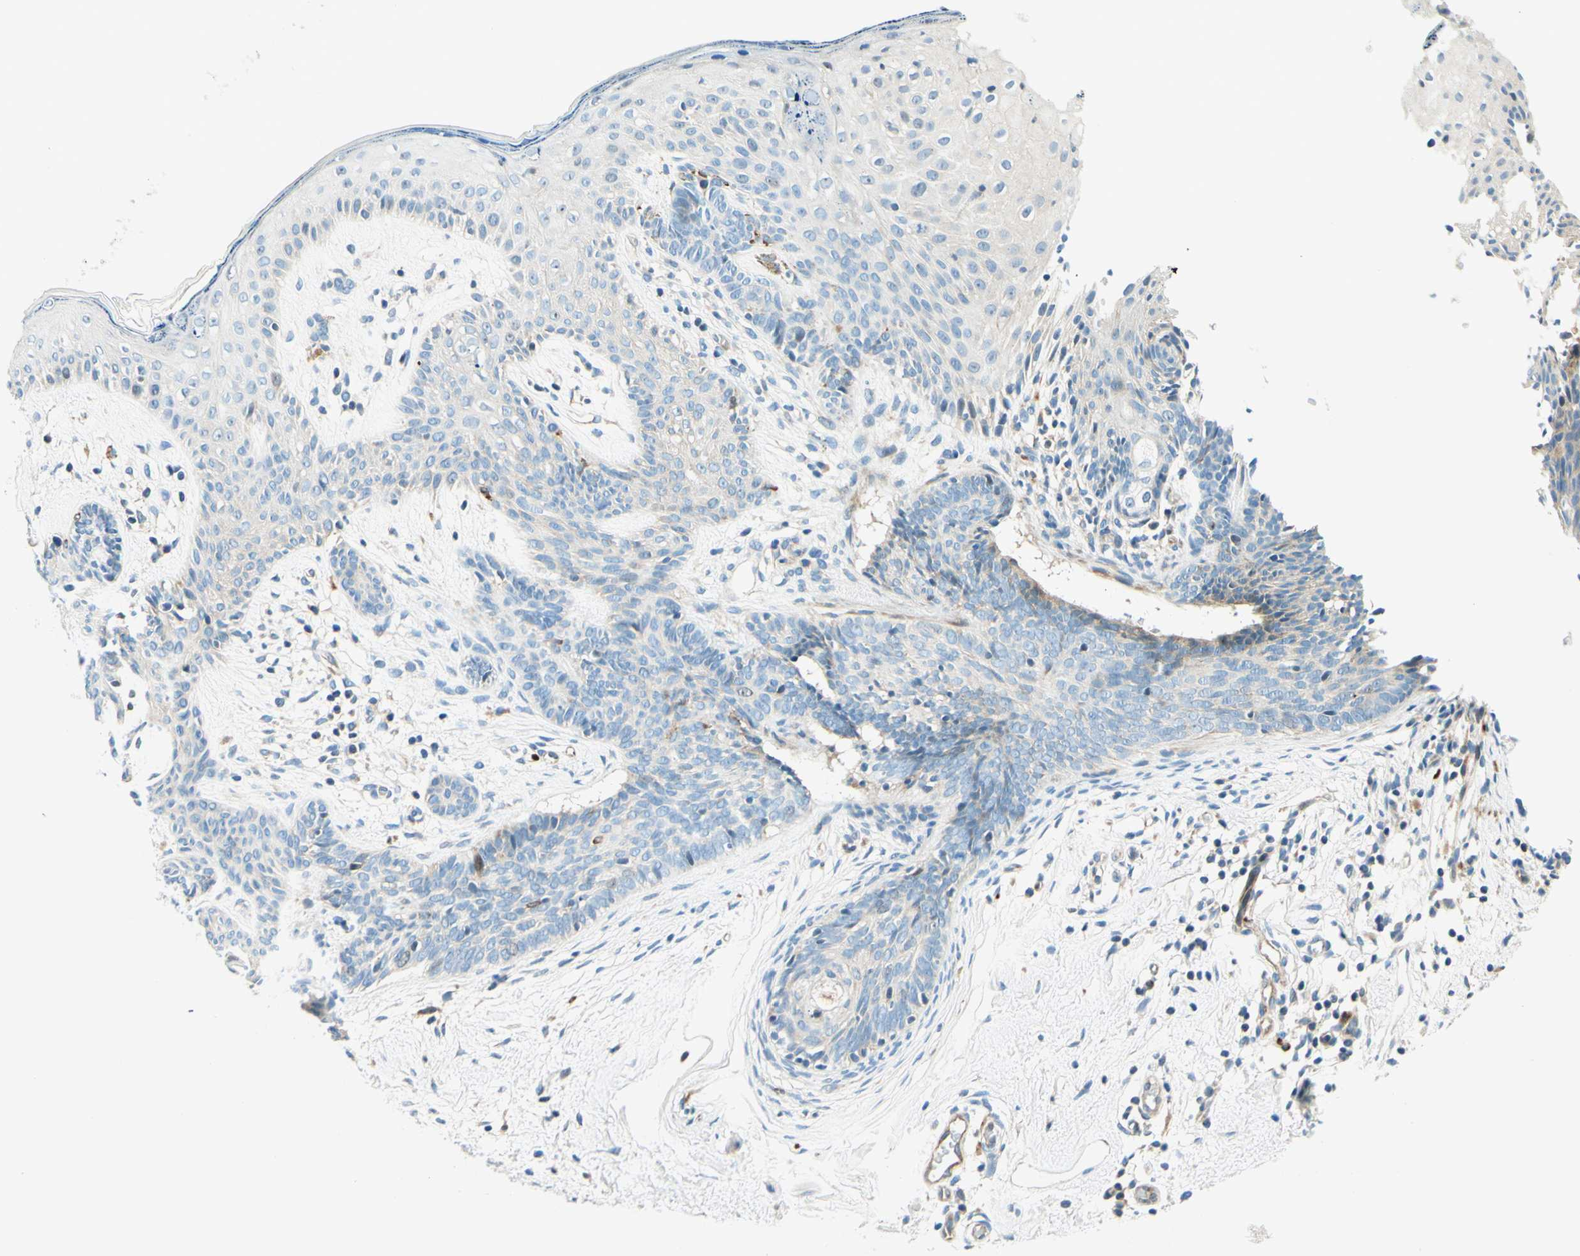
{"staining": {"intensity": "weak", "quantity": "<25%", "location": "cytoplasmic/membranous"}, "tissue": "skin cancer", "cell_type": "Tumor cells", "image_type": "cancer", "snomed": [{"axis": "morphology", "description": "Developmental malformation"}, {"axis": "morphology", "description": "Basal cell carcinoma"}, {"axis": "topography", "description": "Skin"}], "caption": "This is a micrograph of immunohistochemistry (IHC) staining of skin cancer (basal cell carcinoma), which shows no positivity in tumor cells.", "gene": "TAOK2", "patient": {"sex": "female", "age": 62}}